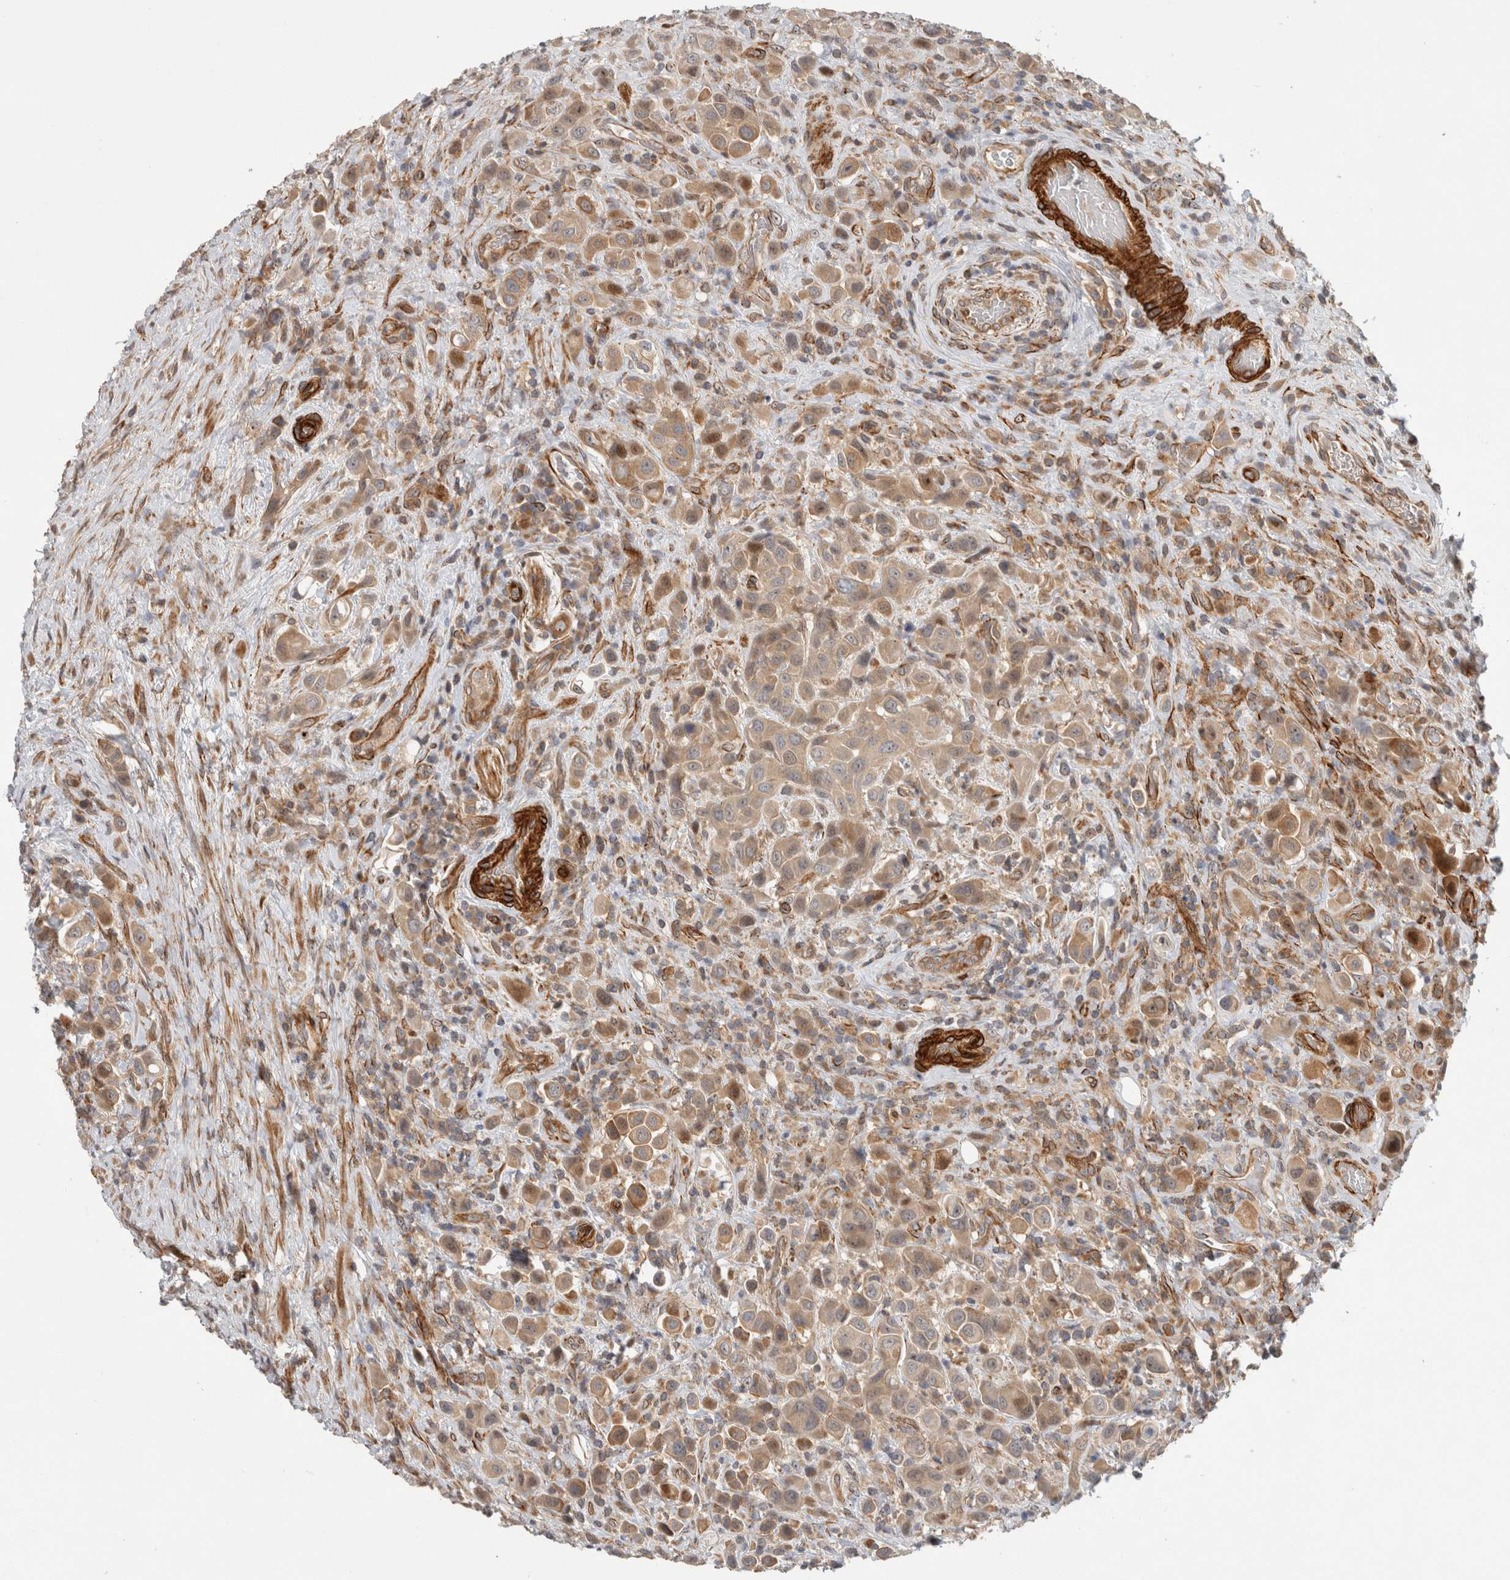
{"staining": {"intensity": "weak", "quantity": ">75%", "location": "cytoplasmic/membranous"}, "tissue": "urothelial cancer", "cell_type": "Tumor cells", "image_type": "cancer", "snomed": [{"axis": "morphology", "description": "Urothelial carcinoma, High grade"}, {"axis": "topography", "description": "Urinary bladder"}], "caption": "High-grade urothelial carcinoma was stained to show a protein in brown. There is low levels of weak cytoplasmic/membranous positivity in approximately >75% of tumor cells. (IHC, brightfield microscopy, high magnification).", "gene": "SIPA1L2", "patient": {"sex": "male", "age": 50}}